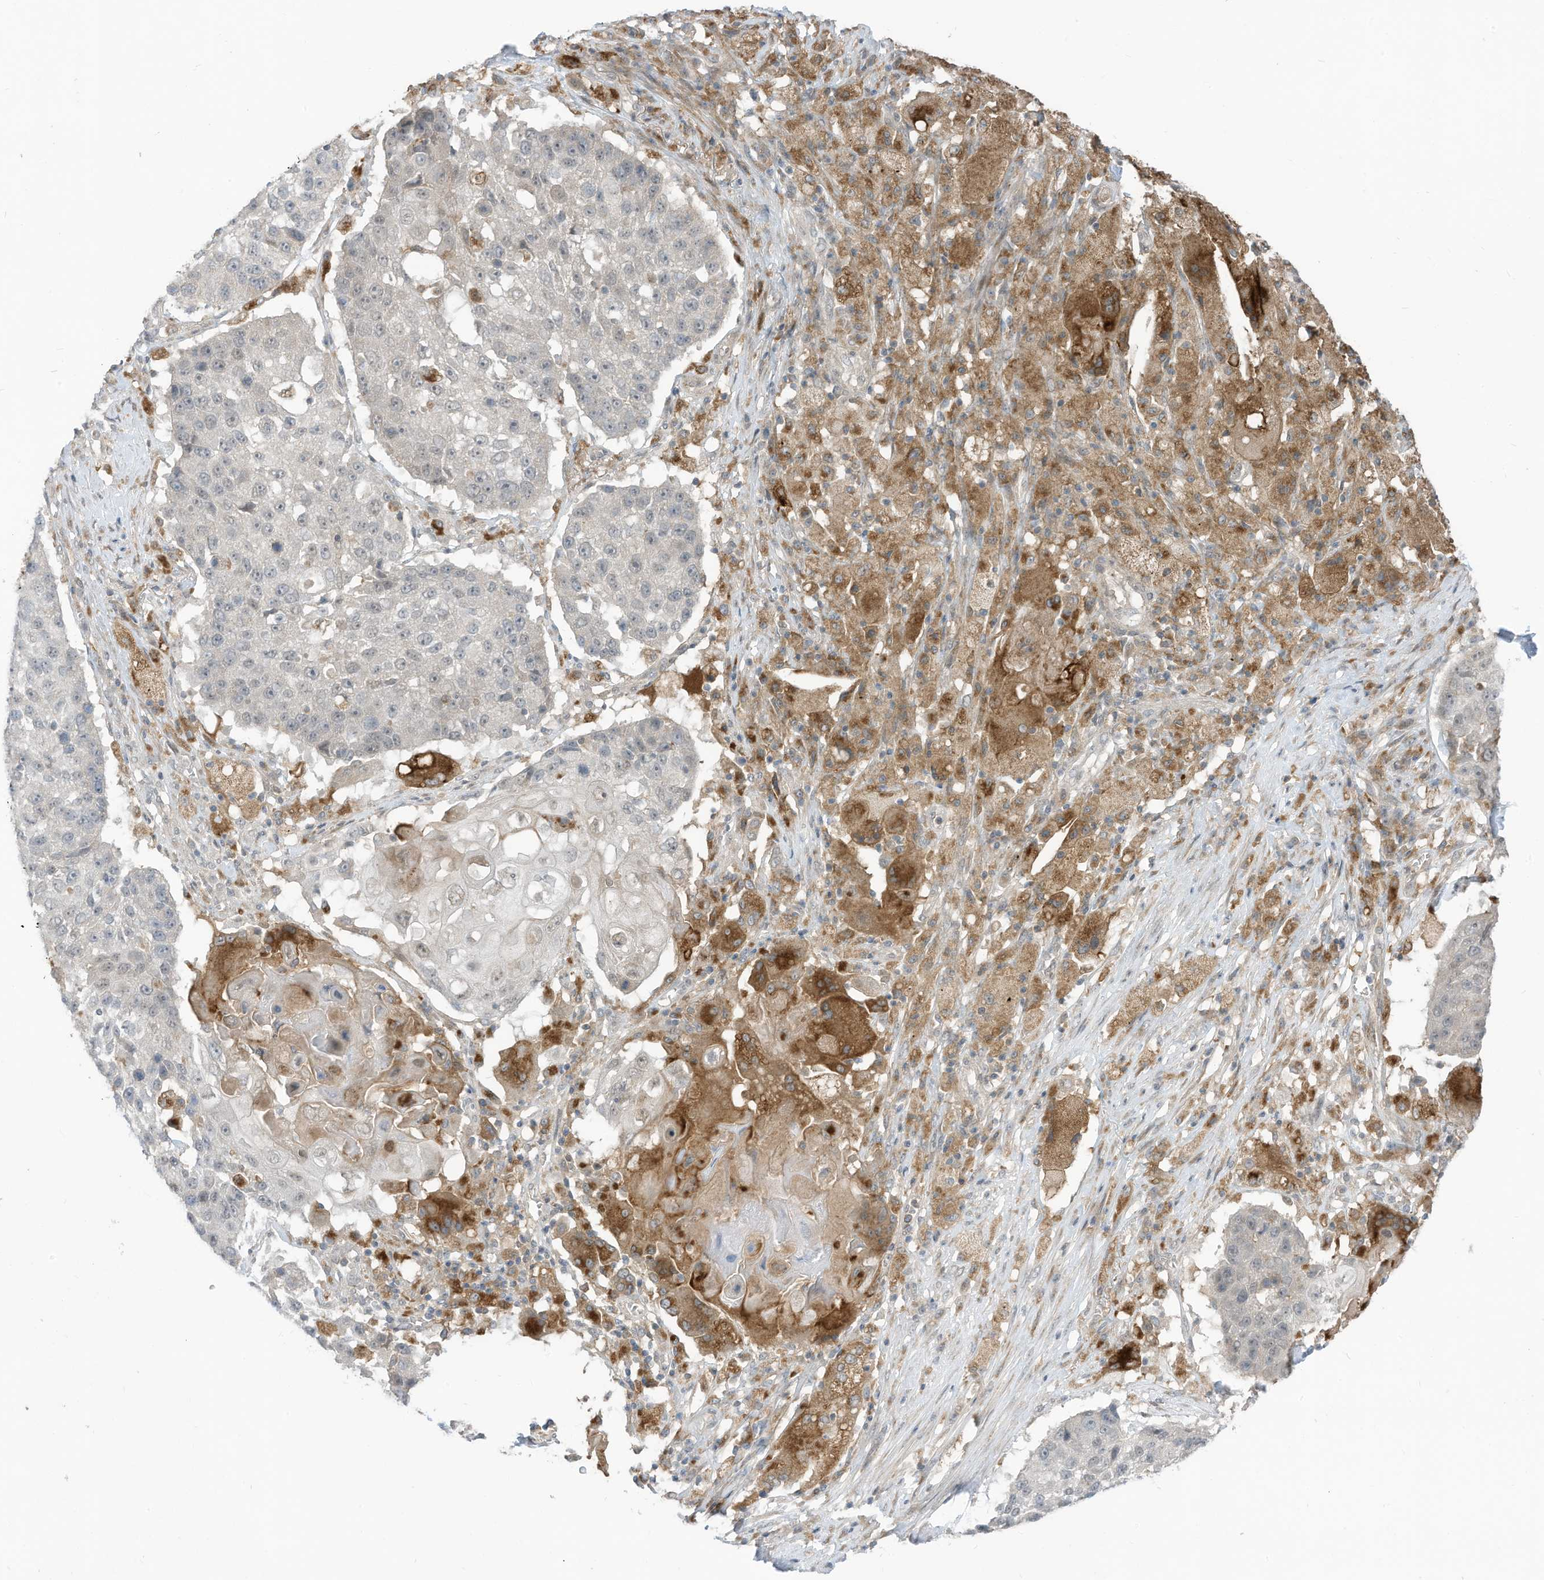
{"staining": {"intensity": "negative", "quantity": "none", "location": "none"}, "tissue": "lung cancer", "cell_type": "Tumor cells", "image_type": "cancer", "snomed": [{"axis": "morphology", "description": "Squamous cell carcinoma, NOS"}, {"axis": "topography", "description": "Lung"}], "caption": "This is an immunohistochemistry (IHC) photomicrograph of lung cancer. There is no staining in tumor cells.", "gene": "DZIP3", "patient": {"sex": "male", "age": 61}}